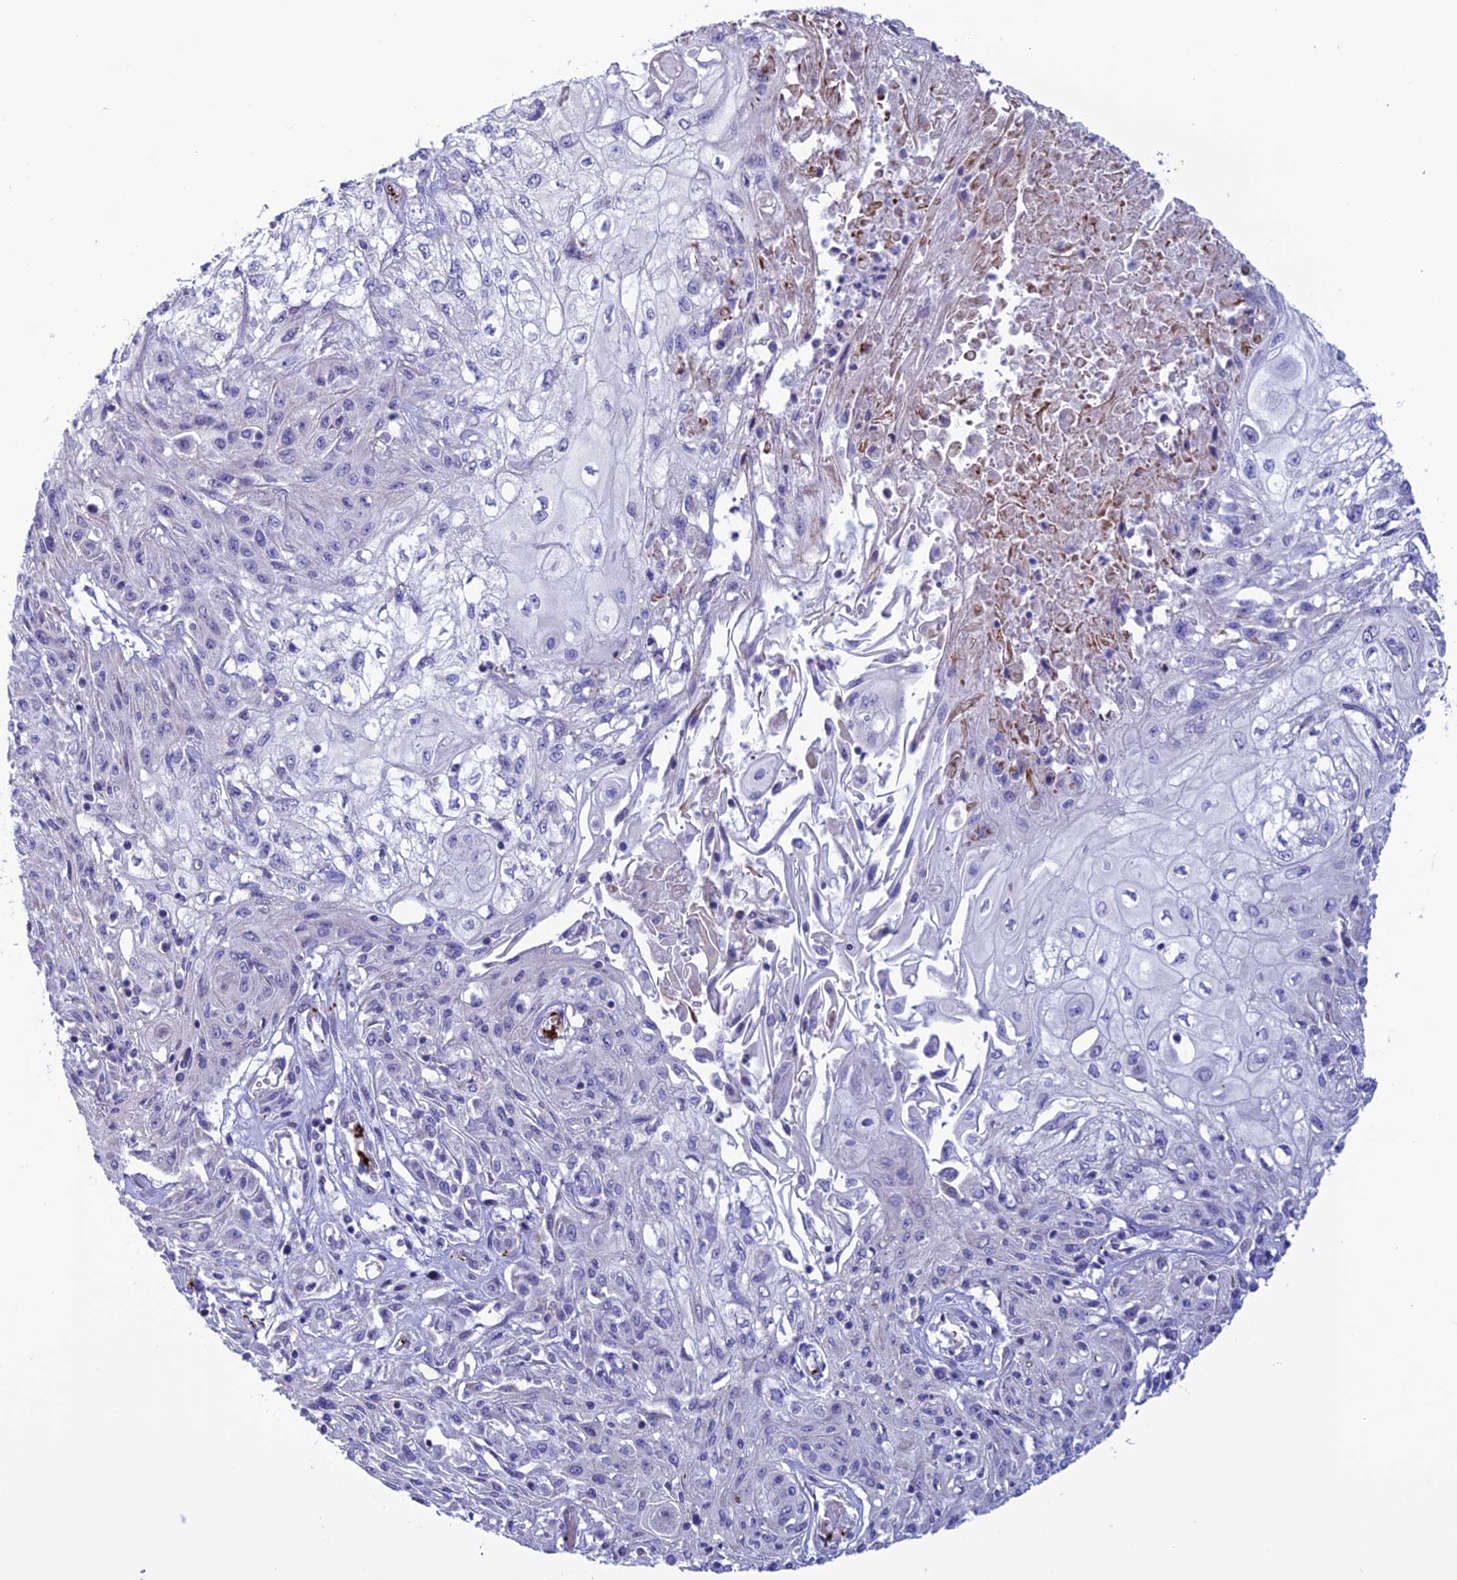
{"staining": {"intensity": "negative", "quantity": "none", "location": "none"}, "tissue": "skin cancer", "cell_type": "Tumor cells", "image_type": "cancer", "snomed": [{"axis": "morphology", "description": "Squamous cell carcinoma, NOS"}, {"axis": "morphology", "description": "Squamous cell carcinoma, metastatic, NOS"}, {"axis": "topography", "description": "Skin"}, {"axis": "topography", "description": "Lymph node"}], "caption": "A histopathology image of human metastatic squamous cell carcinoma (skin) is negative for staining in tumor cells.", "gene": "C21orf140", "patient": {"sex": "male", "age": 75}}